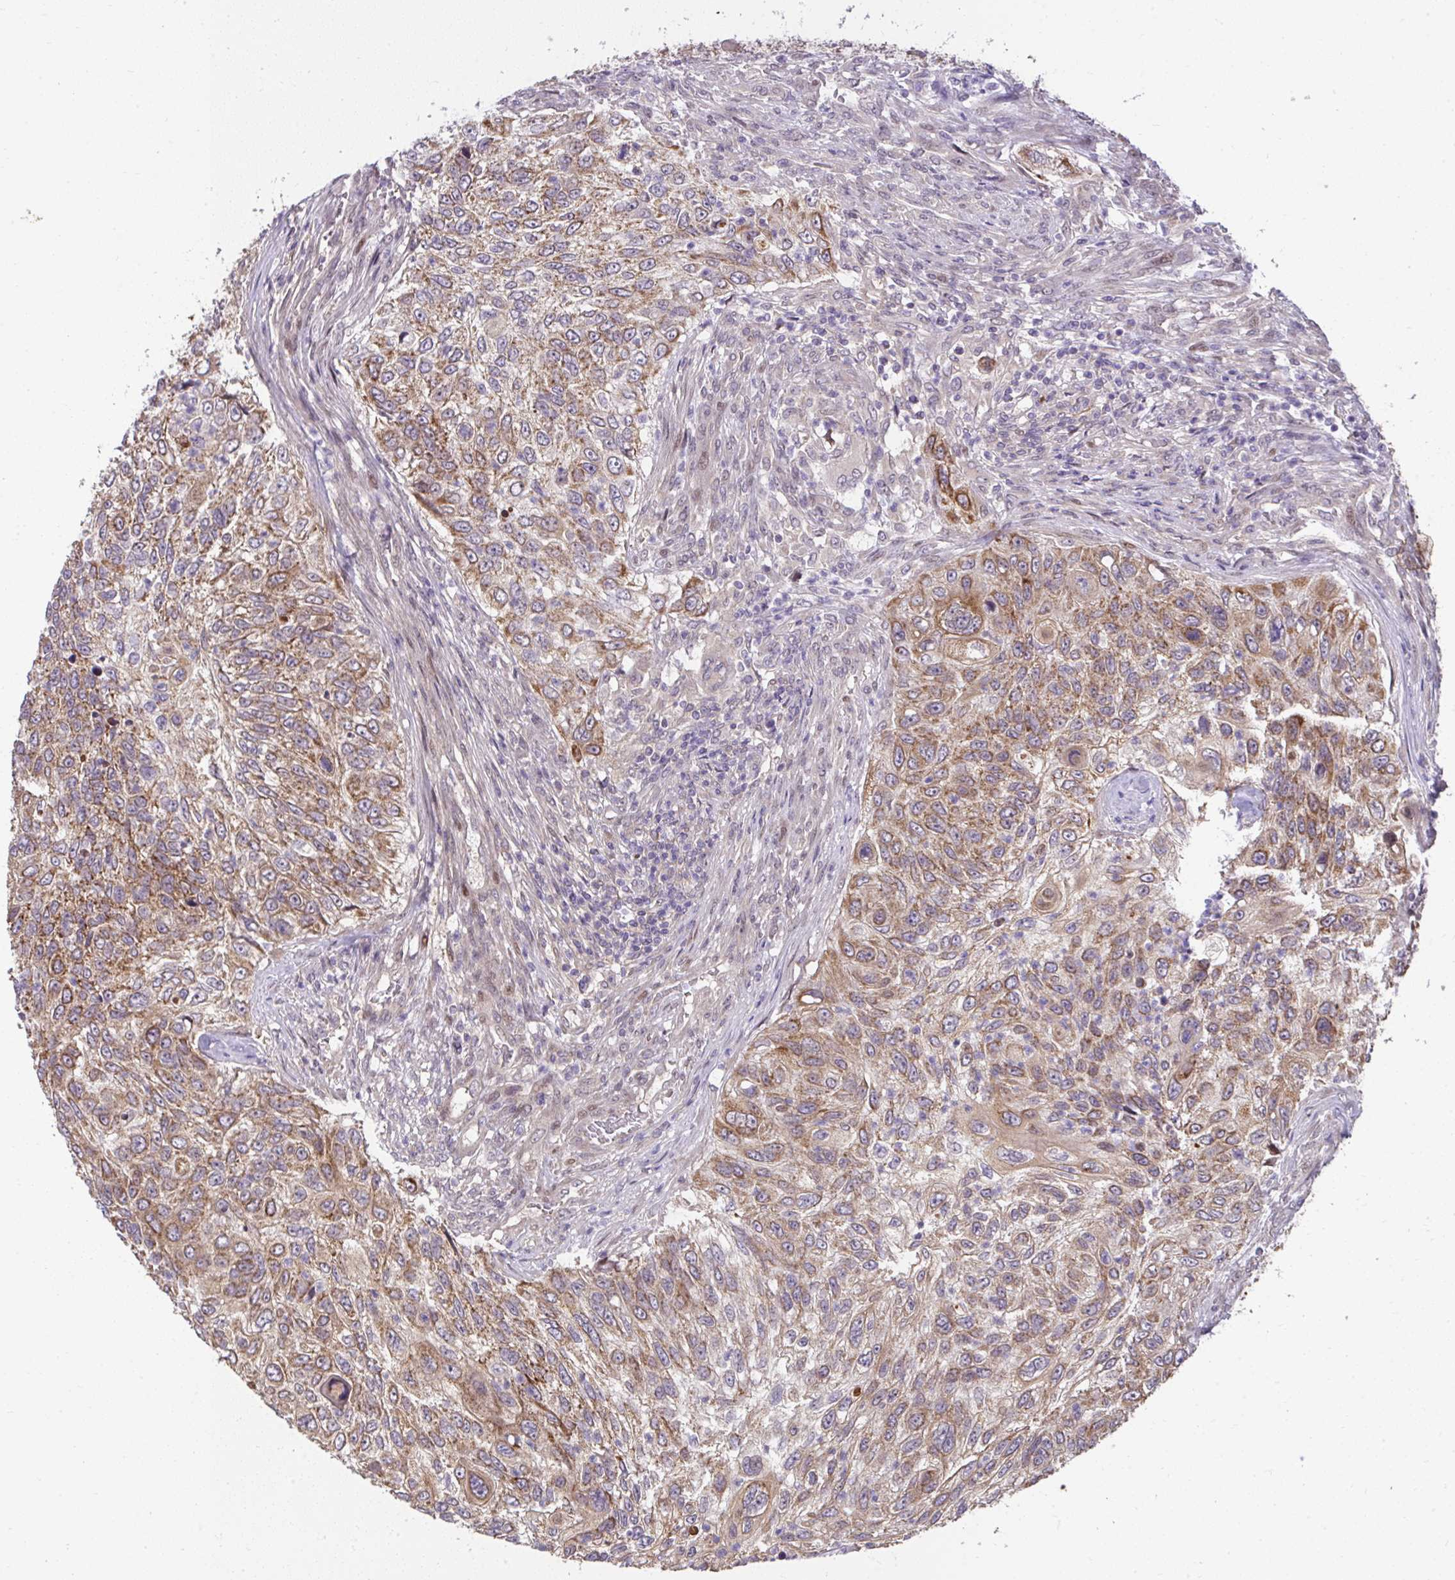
{"staining": {"intensity": "moderate", "quantity": ">75%", "location": "cytoplasmic/membranous"}, "tissue": "urothelial cancer", "cell_type": "Tumor cells", "image_type": "cancer", "snomed": [{"axis": "morphology", "description": "Urothelial carcinoma, High grade"}, {"axis": "topography", "description": "Urinary bladder"}], "caption": "A photomicrograph of high-grade urothelial carcinoma stained for a protein displays moderate cytoplasmic/membranous brown staining in tumor cells.", "gene": "RDH14", "patient": {"sex": "female", "age": 60}}